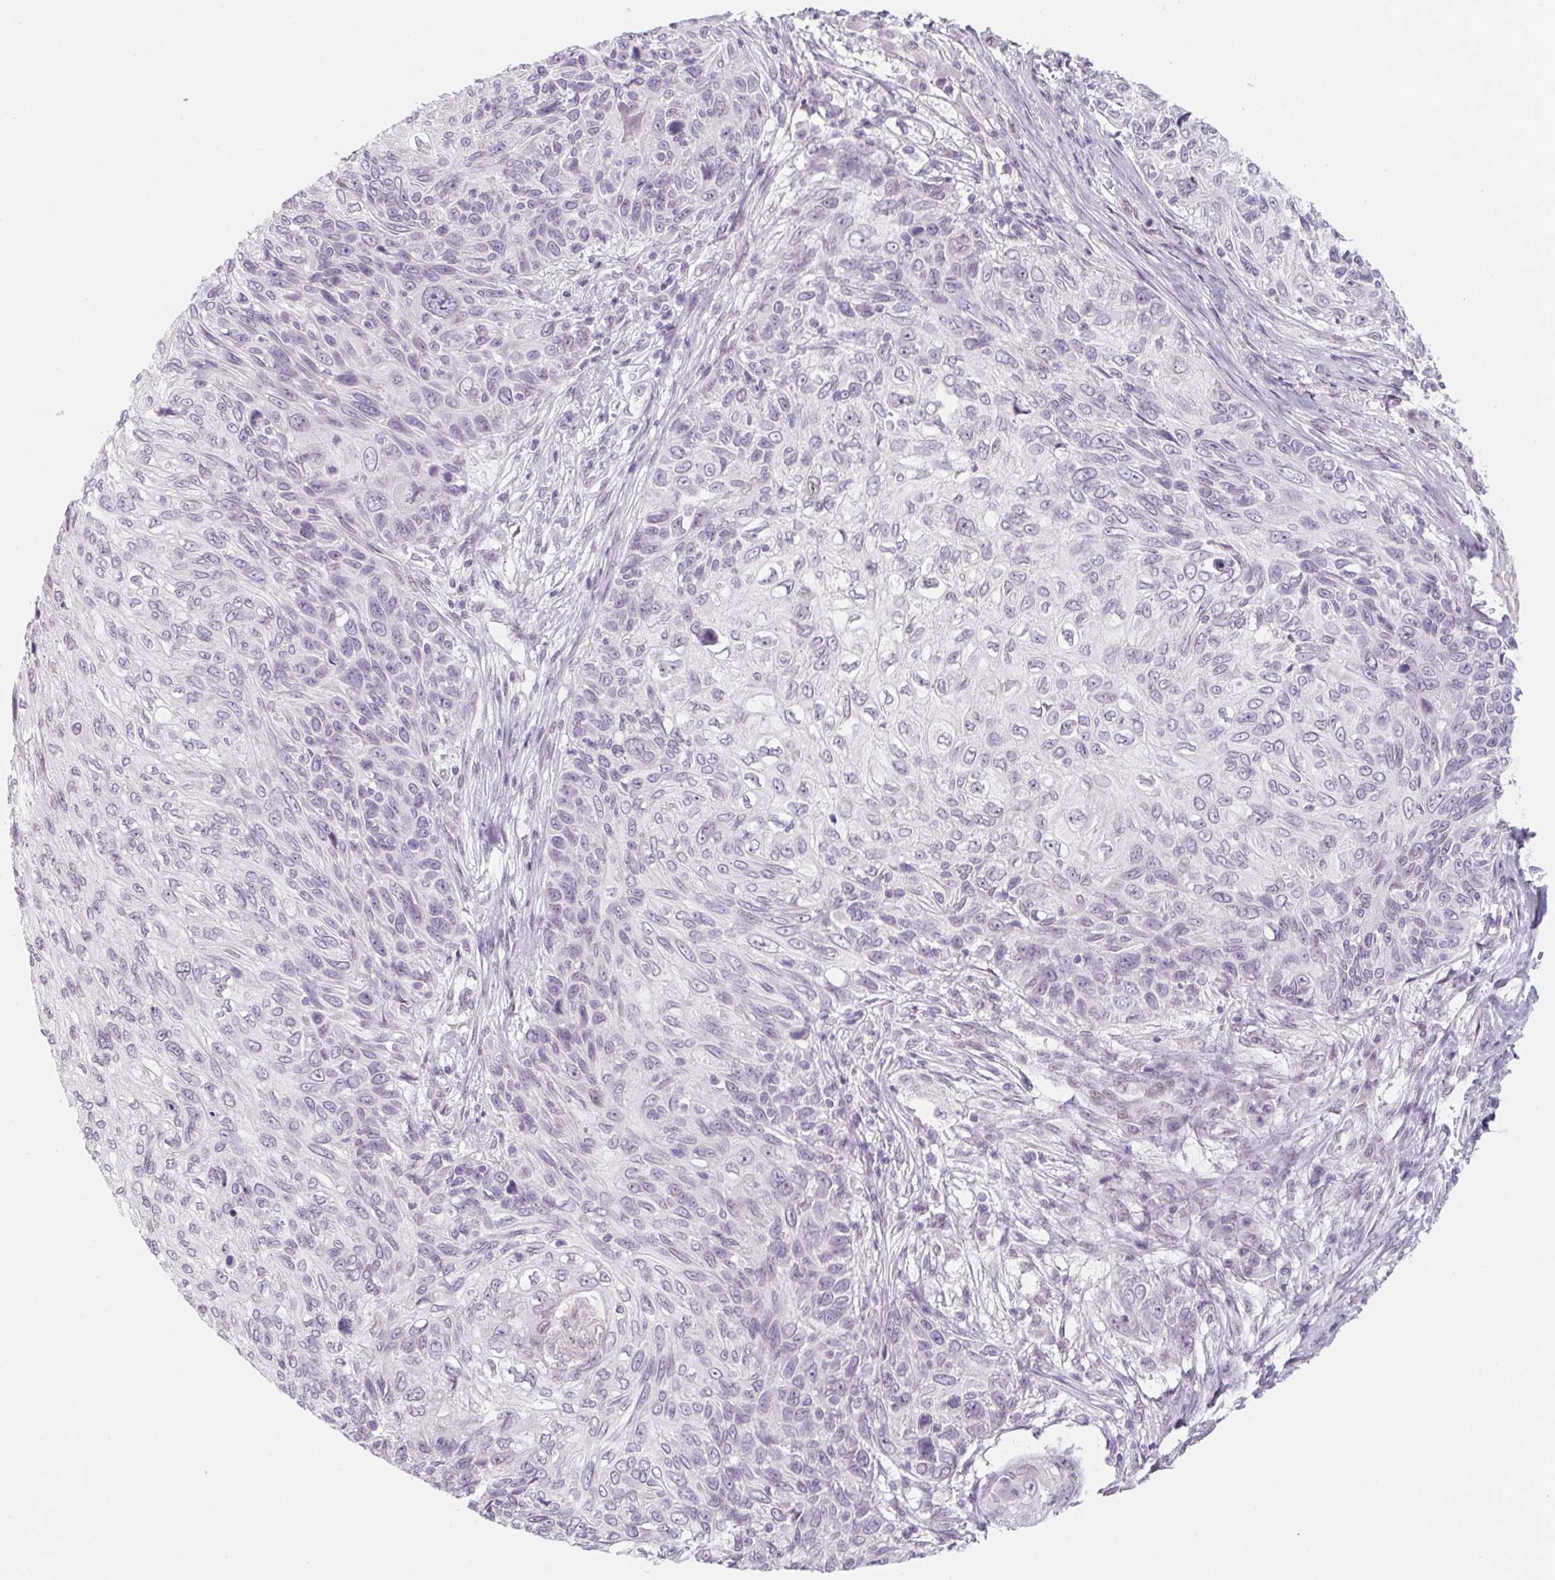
{"staining": {"intensity": "negative", "quantity": "none", "location": "none"}, "tissue": "skin cancer", "cell_type": "Tumor cells", "image_type": "cancer", "snomed": [{"axis": "morphology", "description": "Squamous cell carcinoma, NOS"}, {"axis": "topography", "description": "Skin"}], "caption": "This is a histopathology image of immunohistochemistry staining of skin cancer (squamous cell carcinoma), which shows no expression in tumor cells.", "gene": "KCNQ2", "patient": {"sex": "male", "age": 92}}